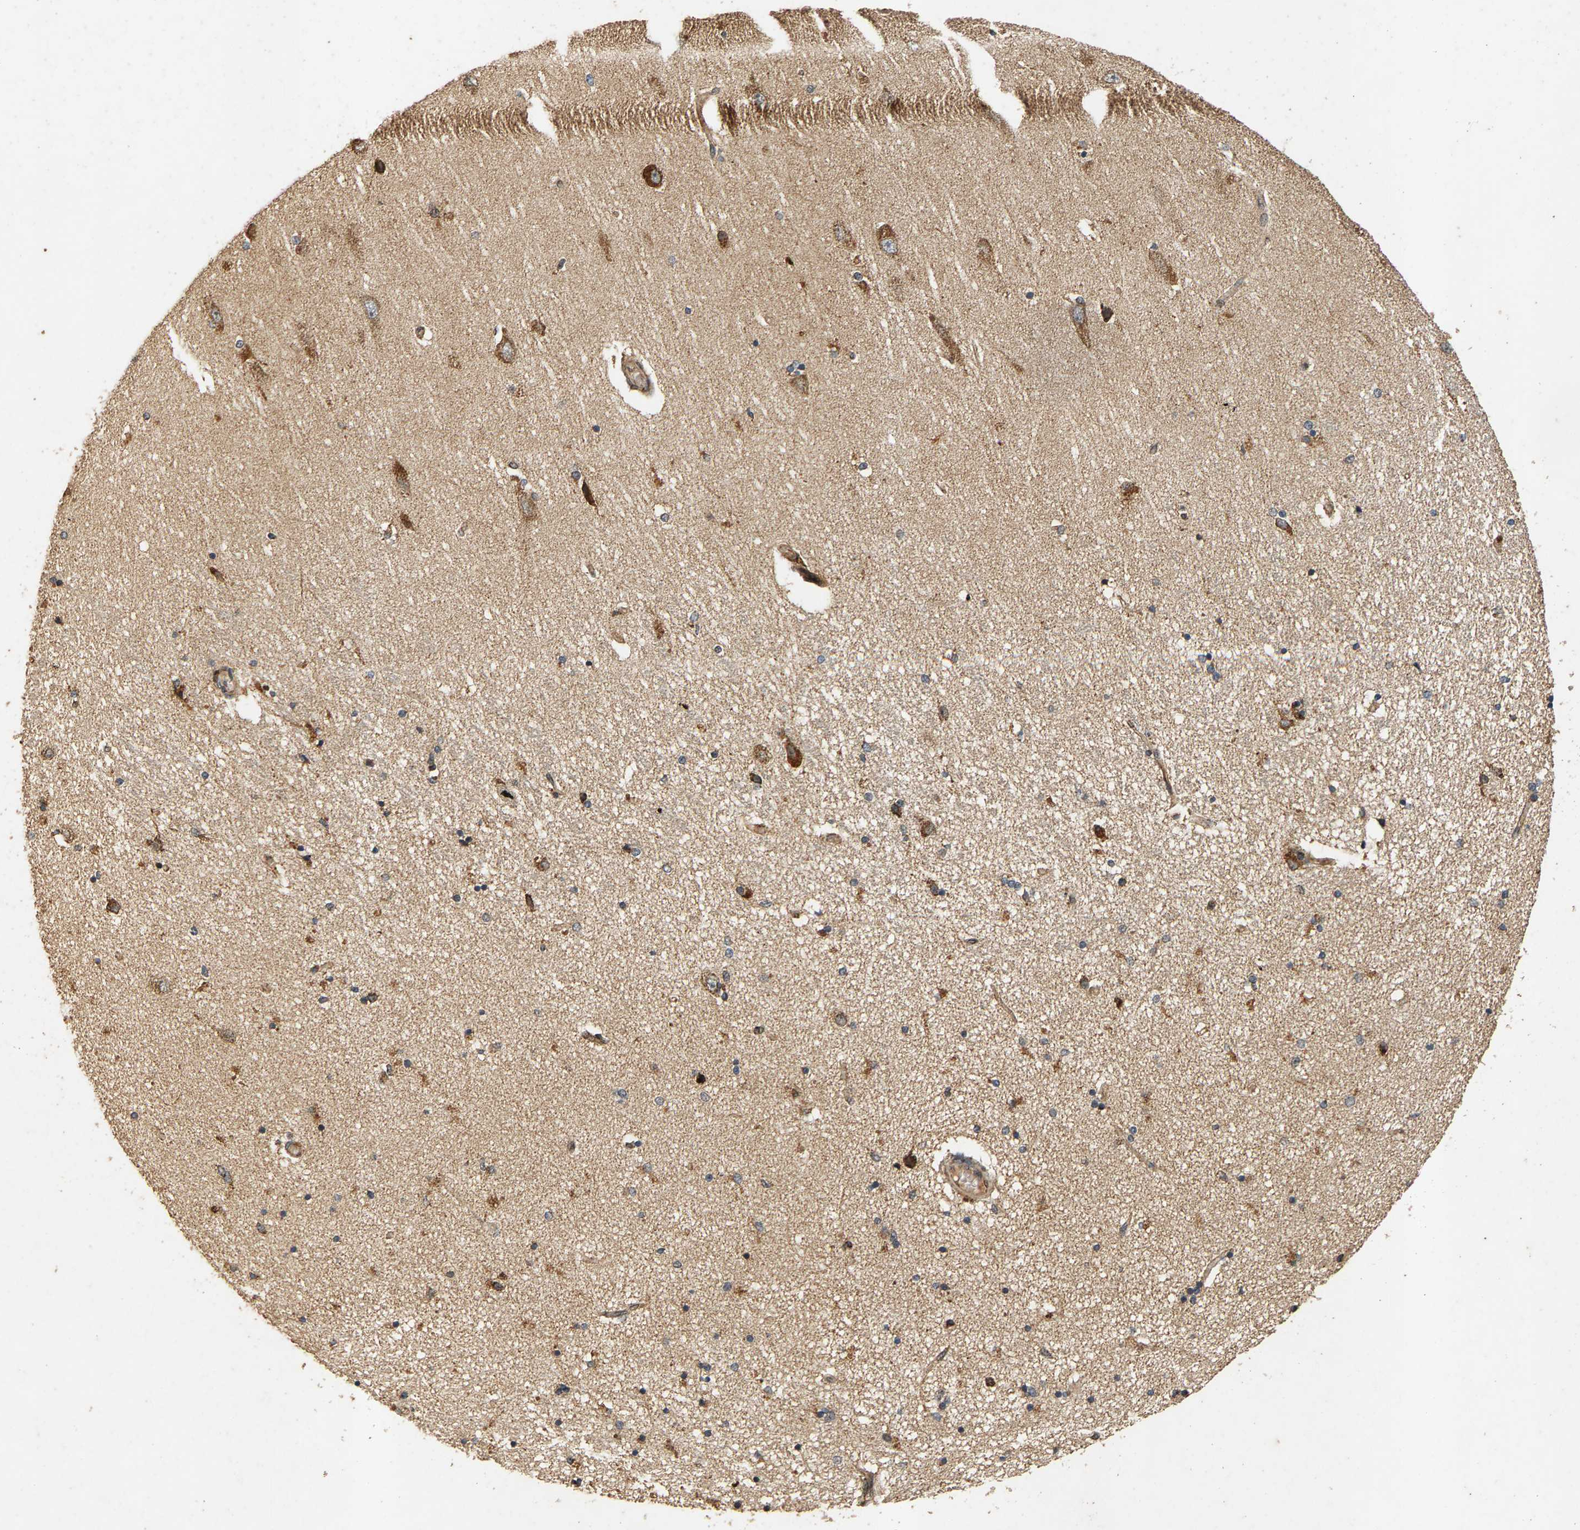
{"staining": {"intensity": "weak", "quantity": ">75%", "location": "cytoplasmic/membranous"}, "tissue": "hippocampus", "cell_type": "Glial cells", "image_type": "normal", "snomed": [{"axis": "morphology", "description": "Normal tissue, NOS"}, {"axis": "topography", "description": "Hippocampus"}], "caption": "Immunohistochemical staining of normal hippocampus shows >75% levels of weak cytoplasmic/membranous protein positivity in approximately >75% of glial cells. (IHC, brightfield microscopy, high magnification).", "gene": "CIDEC", "patient": {"sex": "female", "age": 54}}